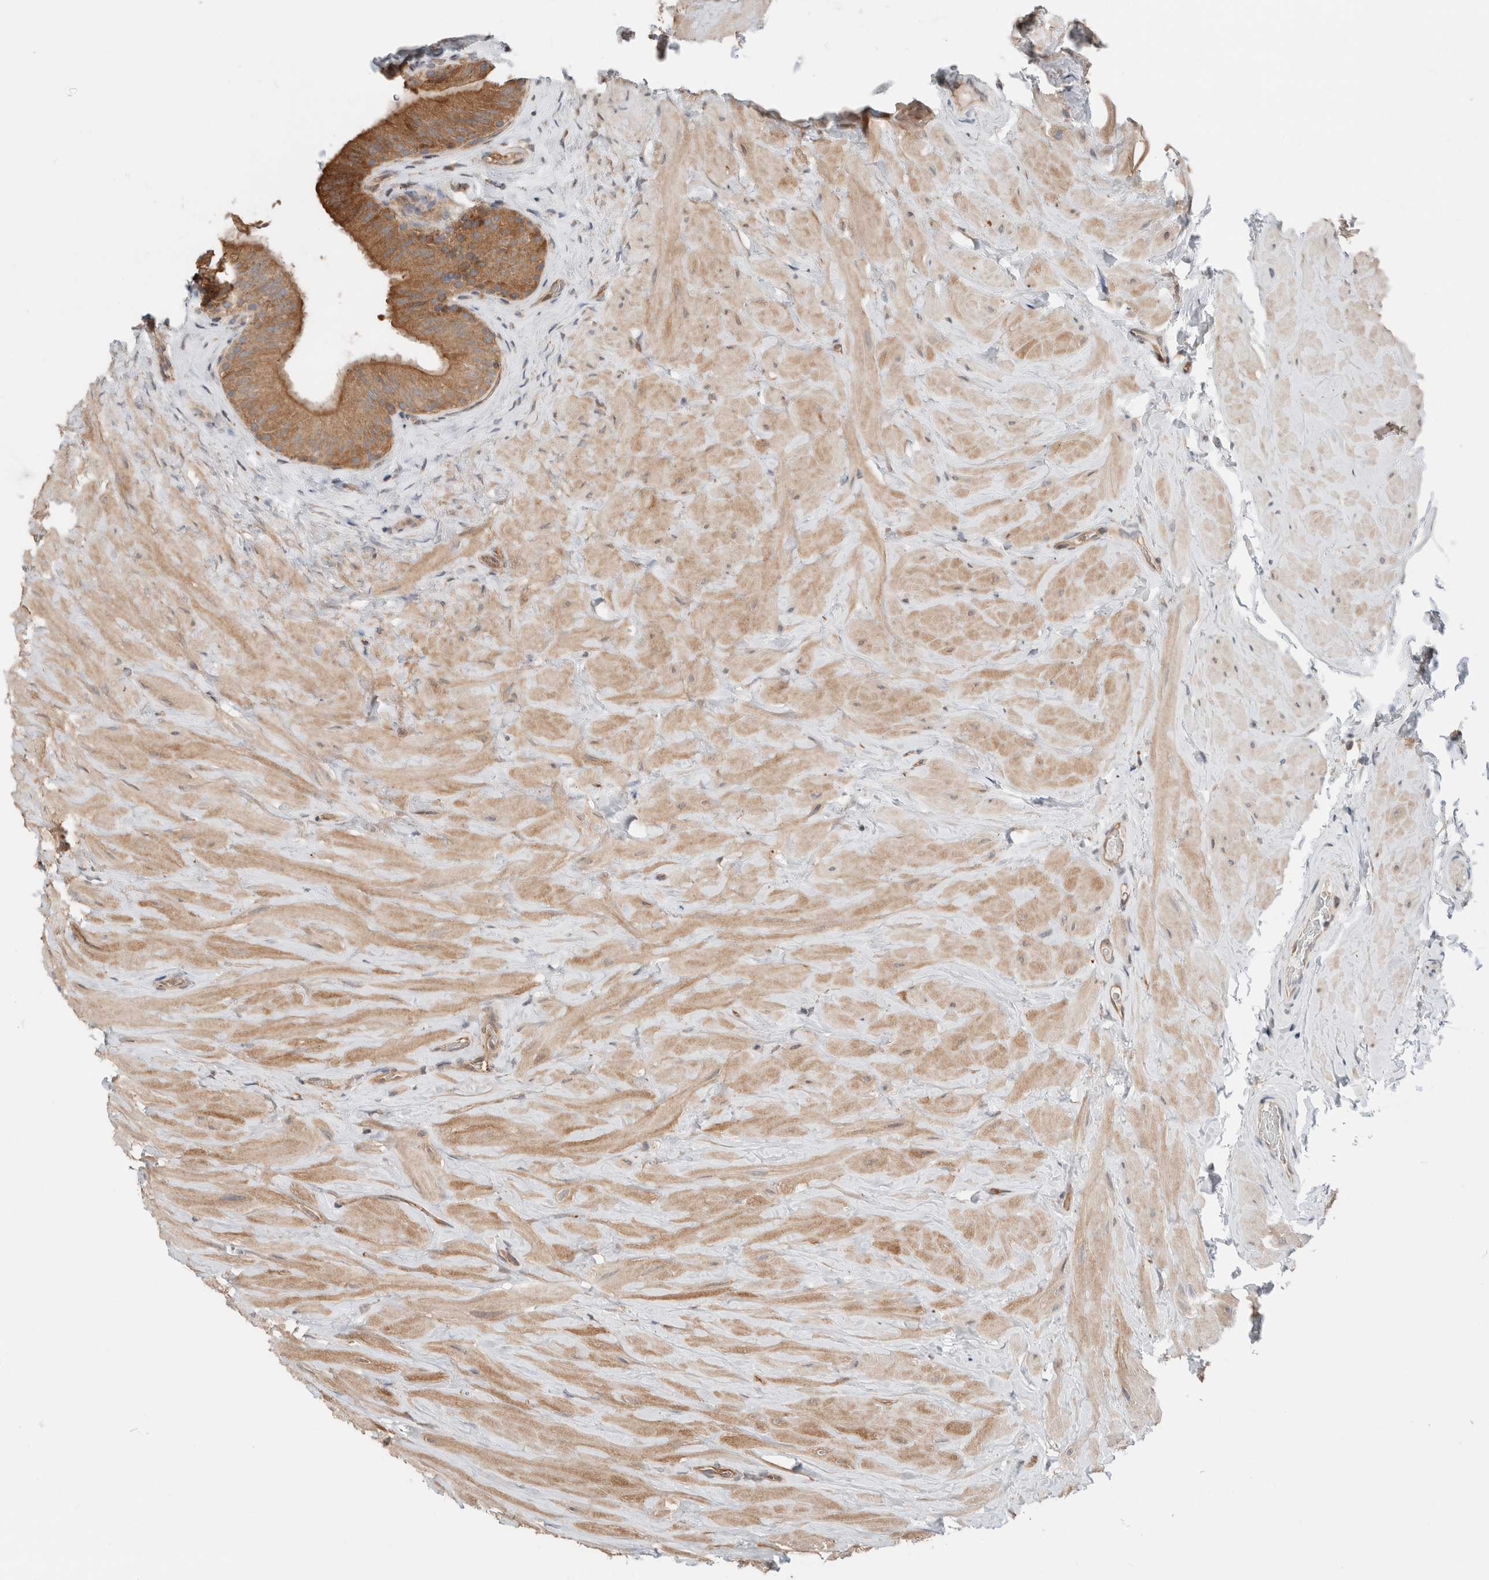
{"staining": {"intensity": "moderate", "quantity": ">75%", "location": "cytoplasmic/membranous"}, "tissue": "epididymis", "cell_type": "Glandular cells", "image_type": "normal", "snomed": [{"axis": "morphology", "description": "Normal tissue, NOS"}, {"axis": "topography", "description": "Vascular tissue"}, {"axis": "topography", "description": "Epididymis"}], "caption": "Epididymis stained with immunohistochemistry exhibits moderate cytoplasmic/membranous staining in about >75% of glandular cells.", "gene": "XPNPEP1", "patient": {"sex": "male", "age": 49}}